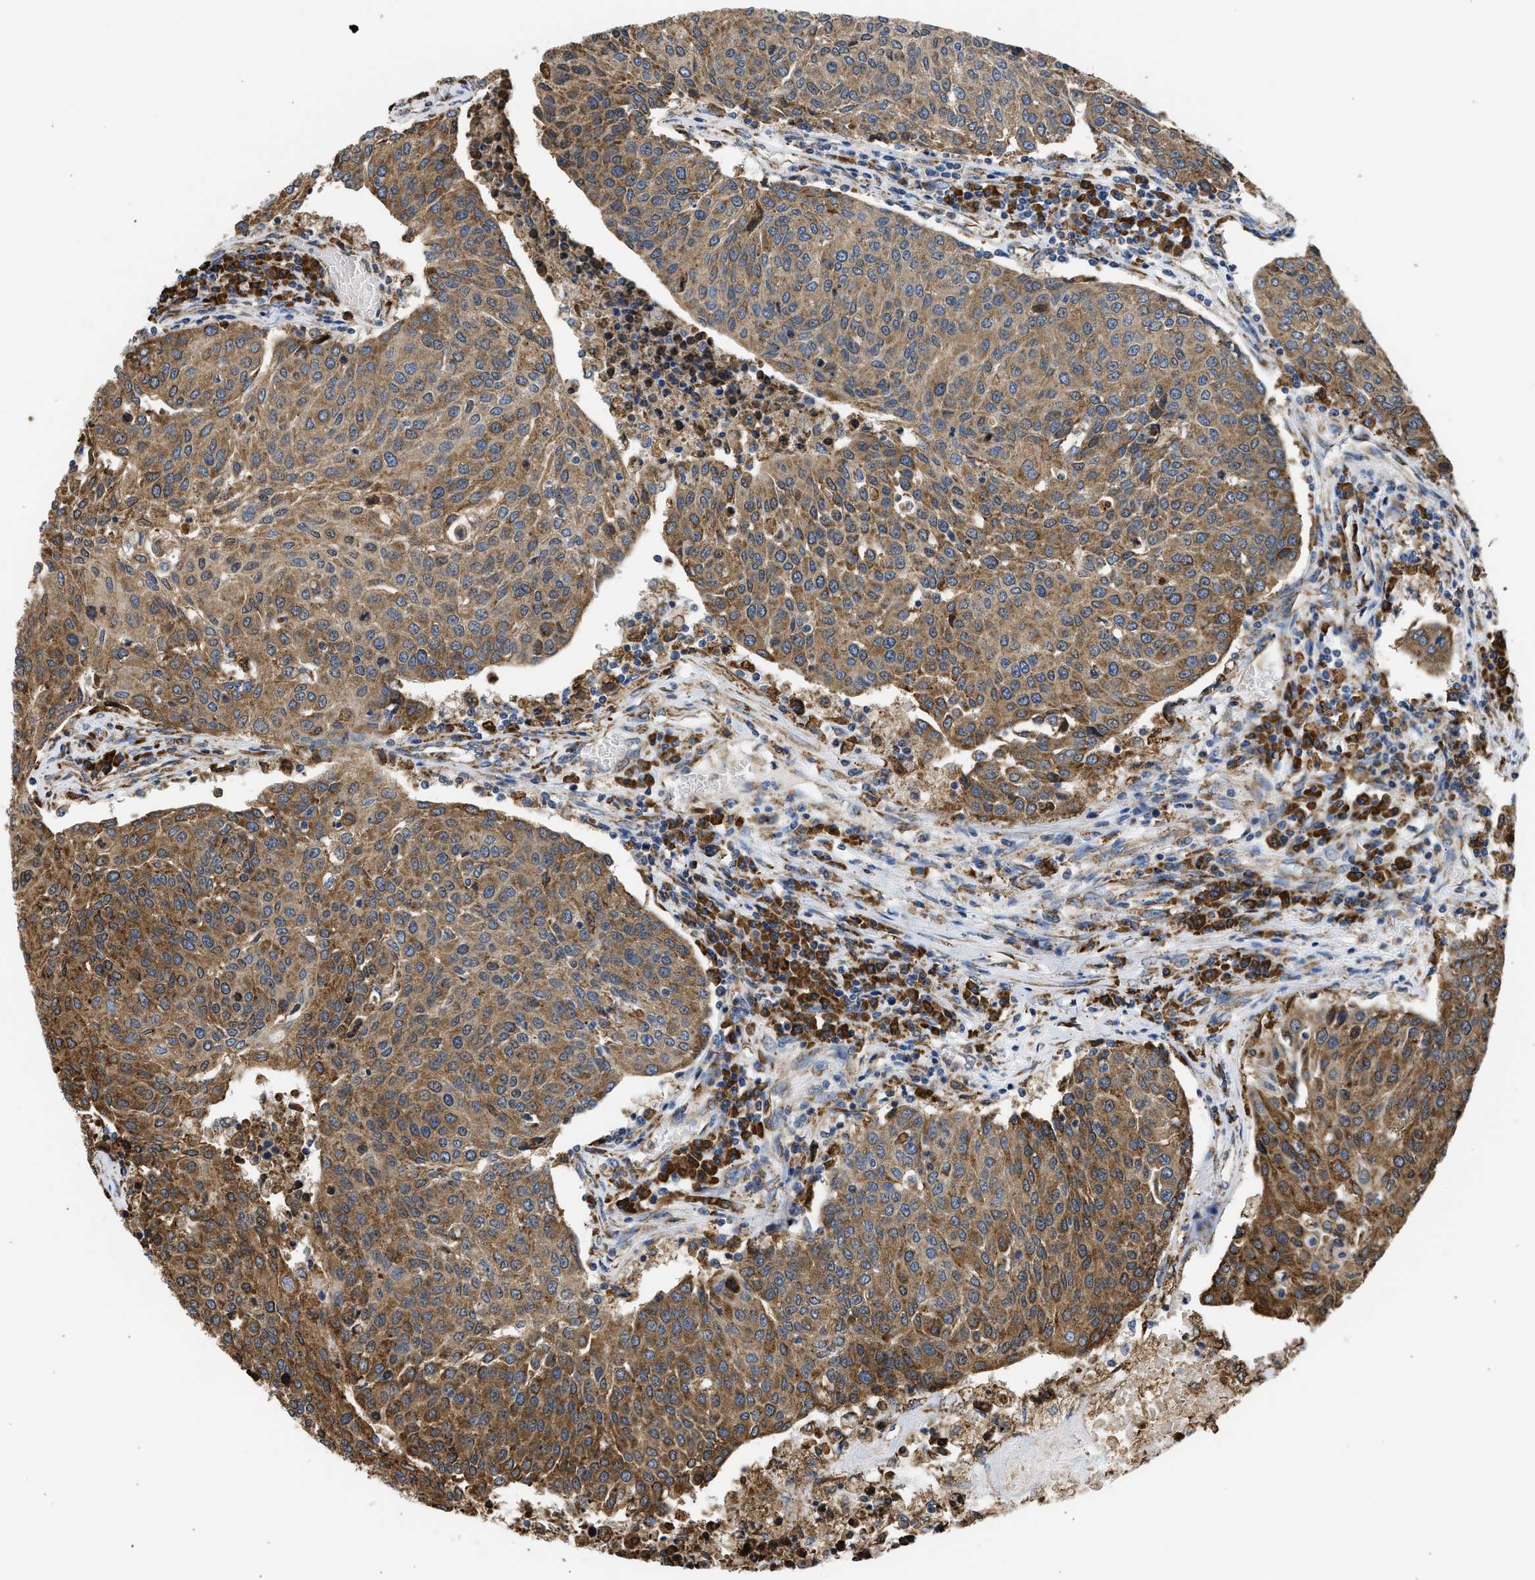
{"staining": {"intensity": "moderate", "quantity": ">75%", "location": "cytoplasmic/membranous"}, "tissue": "urothelial cancer", "cell_type": "Tumor cells", "image_type": "cancer", "snomed": [{"axis": "morphology", "description": "Urothelial carcinoma, High grade"}, {"axis": "topography", "description": "Urinary bladder"}], "caption": "Immunohistochemical staining of human urothelial cancer displays medium levels of moderate cytoplasmic/membranous staining in approximately >75% of tumor cells.", "gene": "CYCS", "patient": {"sex": "female", "age": 85}}